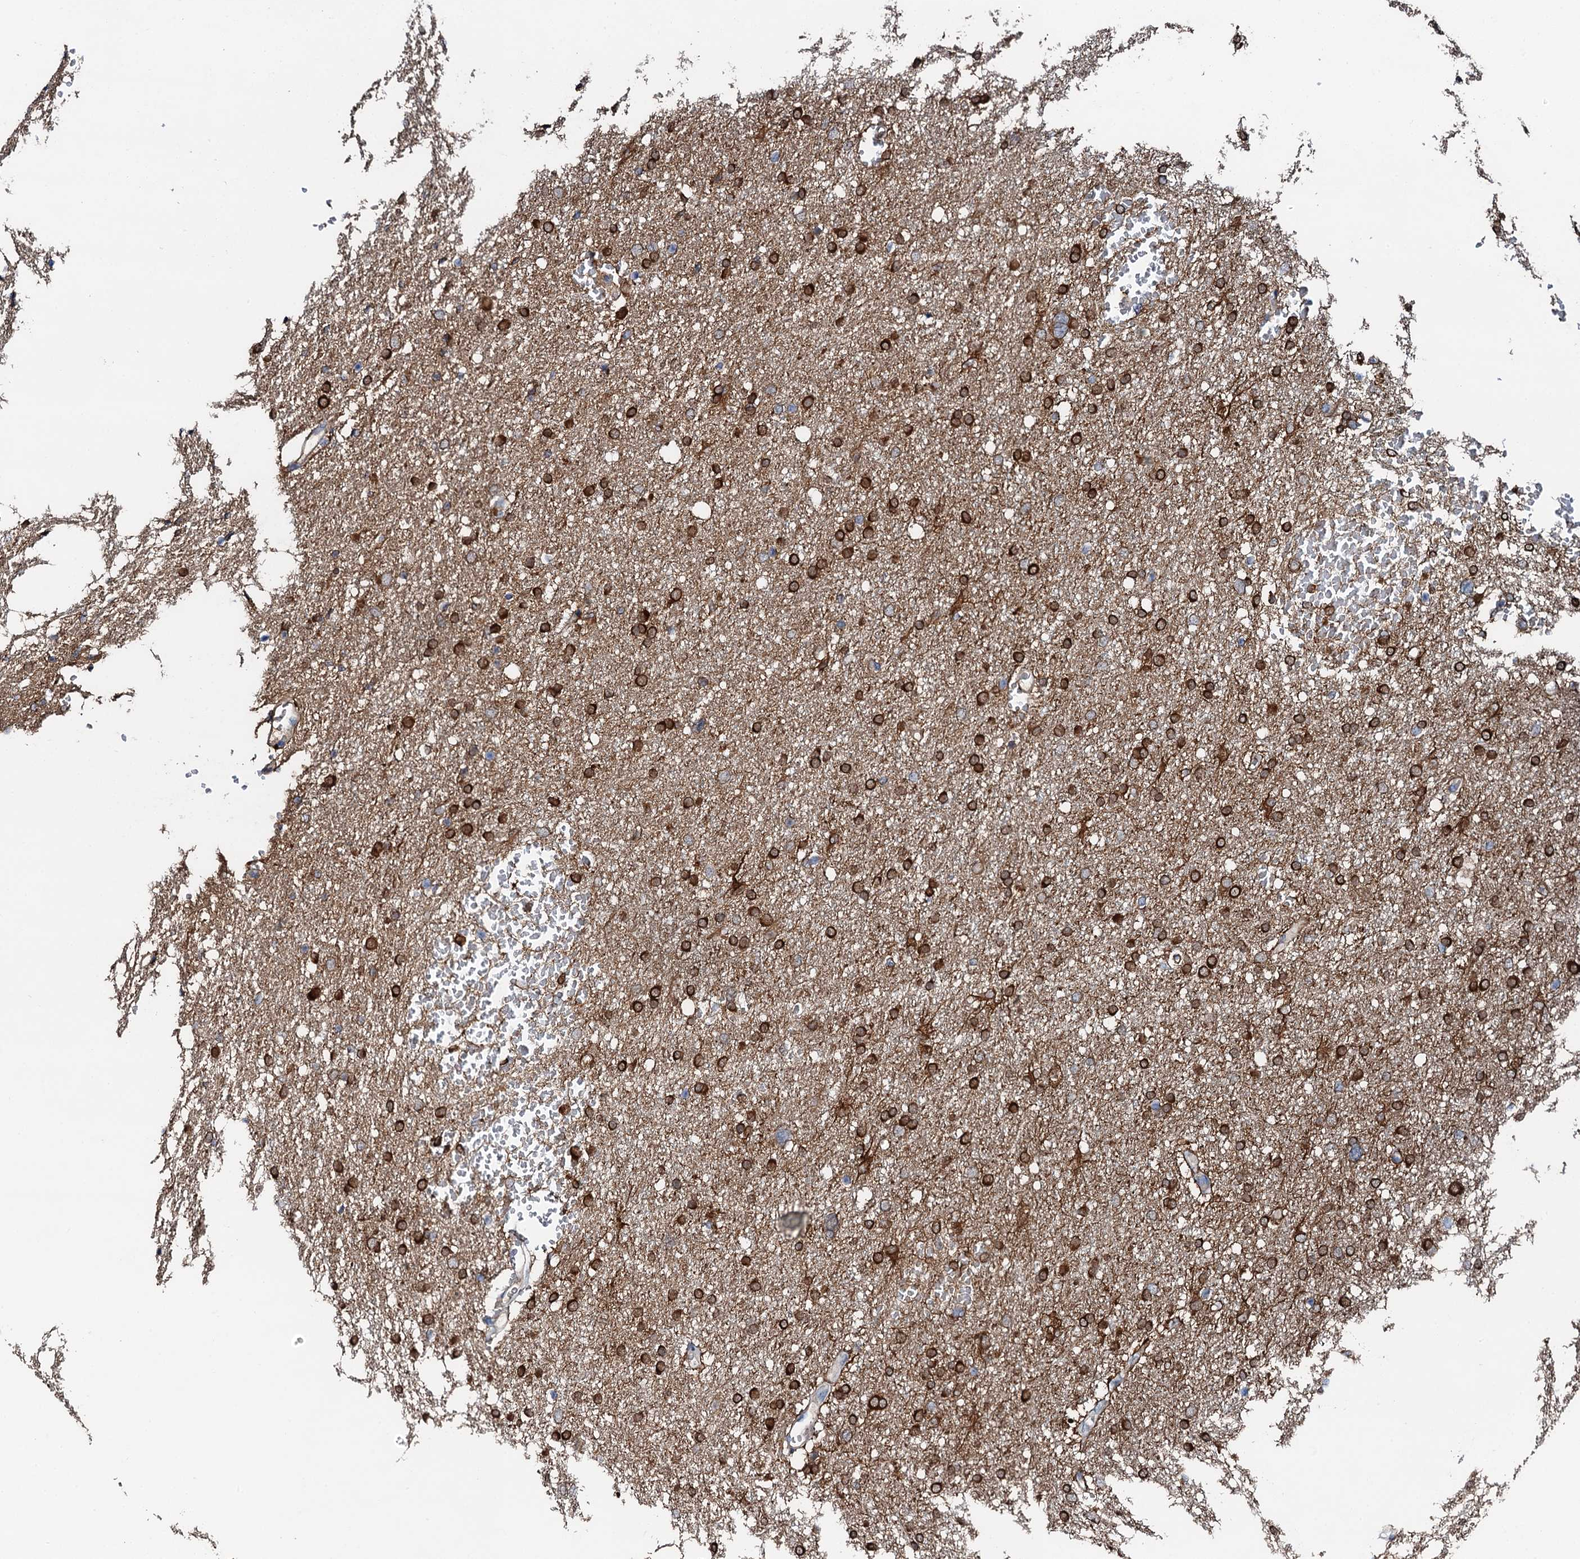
{"staining": {"intensity": "strong", "quantity": "25%-75%", "location": "cytoplasmic/membranous"}, "tissue": "glioma", "cell_type": "Tumor cells", "image_type": "cancer", "snomed": [{"axis": "morphology", "description": "Glioma, malignant, High grade"}, {"axis": "topography", "description": "Cerebral cortex"}], "caption": "This histopathology image exhibits immunohistochemistry (IHC) staining of human glioma, with high strong cytoplasmic/membranous staining in approximately 25%-75% of tumor cells.", "gene": "GFOD2", "patient": {"sex": "female", "age": 36}}